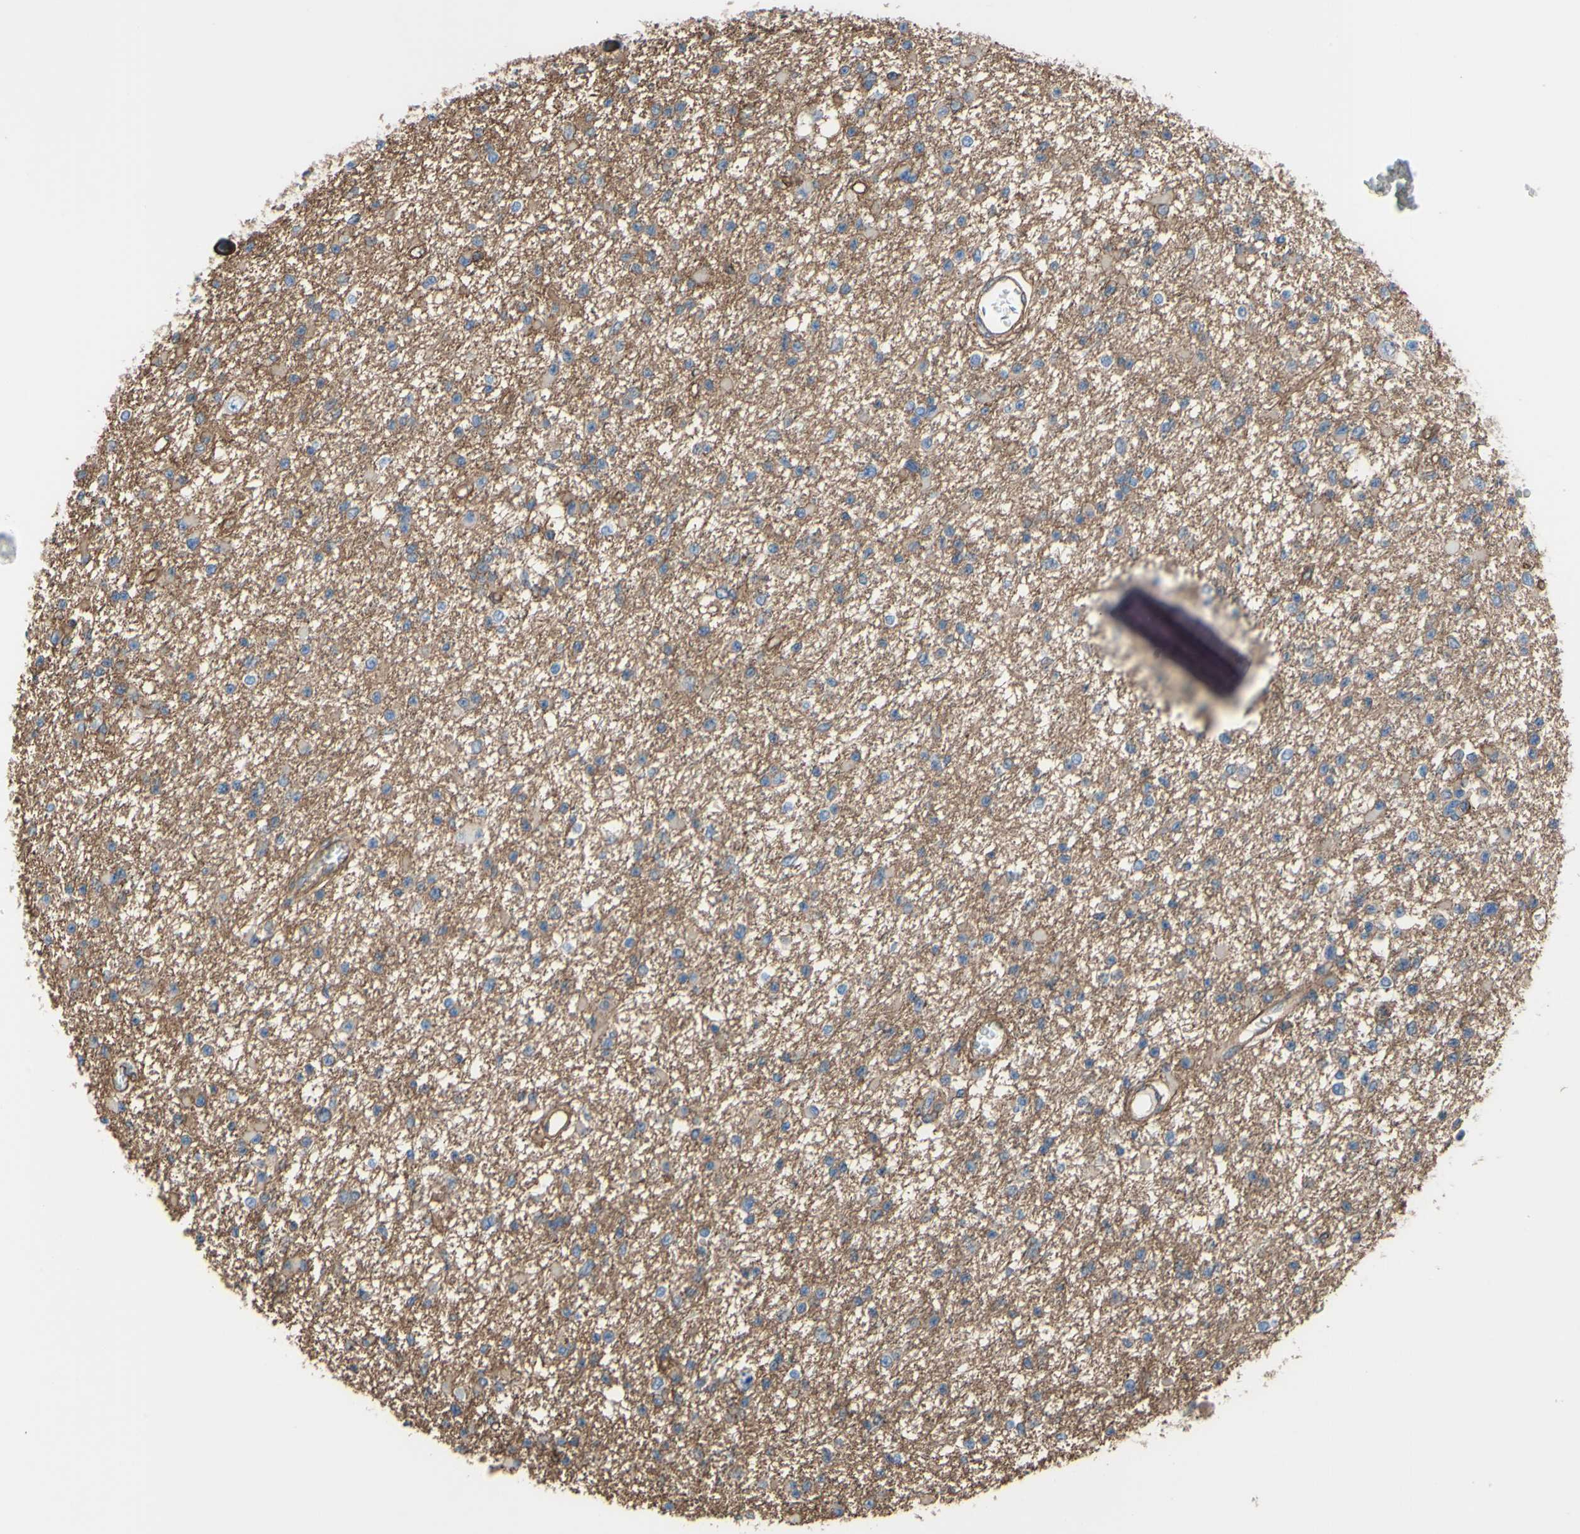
{"staining": {"intensity": "negative", "quantity": "none", "location": "none"}, "tissue": "glioma", "cell_type": "Tumor cells", "image_type": "cancer", "snomed": [{"axis": "morphology", "description": "Glioma, malignant, Low grade"}, {"axis": "topography", "description": "Brain"}], "caption": "High magnification brightfield microscopy of glioma stained with DAB (brown) and counterstained with hematoxylin (blue): tumor cells show no significant staining.", "gene": "TPBG", "patient": {"sex": "female", "age": 22}}